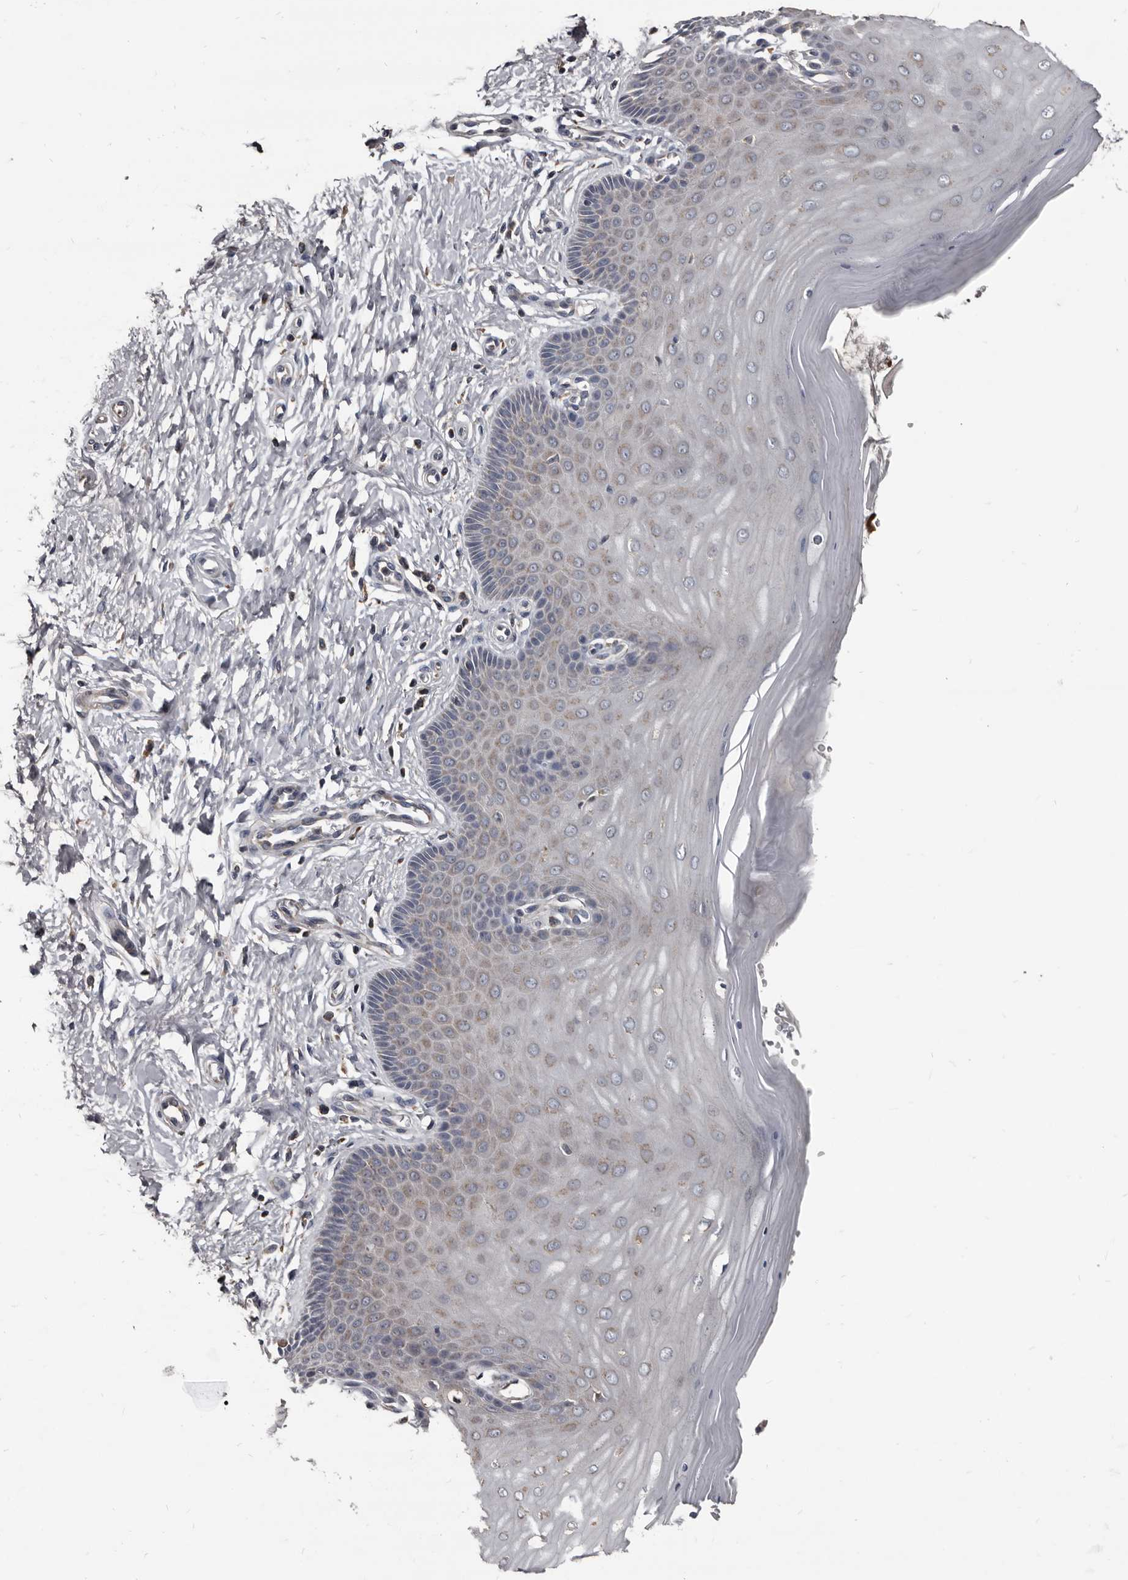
{"staining": {"intensity": "negative", "quantity": "none", "location": "none"}, "tissue": "cervix", "cell_type": "Glandular cells", "image_type": "normal", "snomed": [{"axis": "morphology", "description": "Normal tissue, NOS"}, {"axis": "topography", "description": "Cervix"}], "caption": "Immunohistochemistry micrograph of normal cervix stained for a protein (brown), which demonstrates no staining in glandular cells.", "gene": "GREB1", "patient": {"sex": "female", "age": 55}}